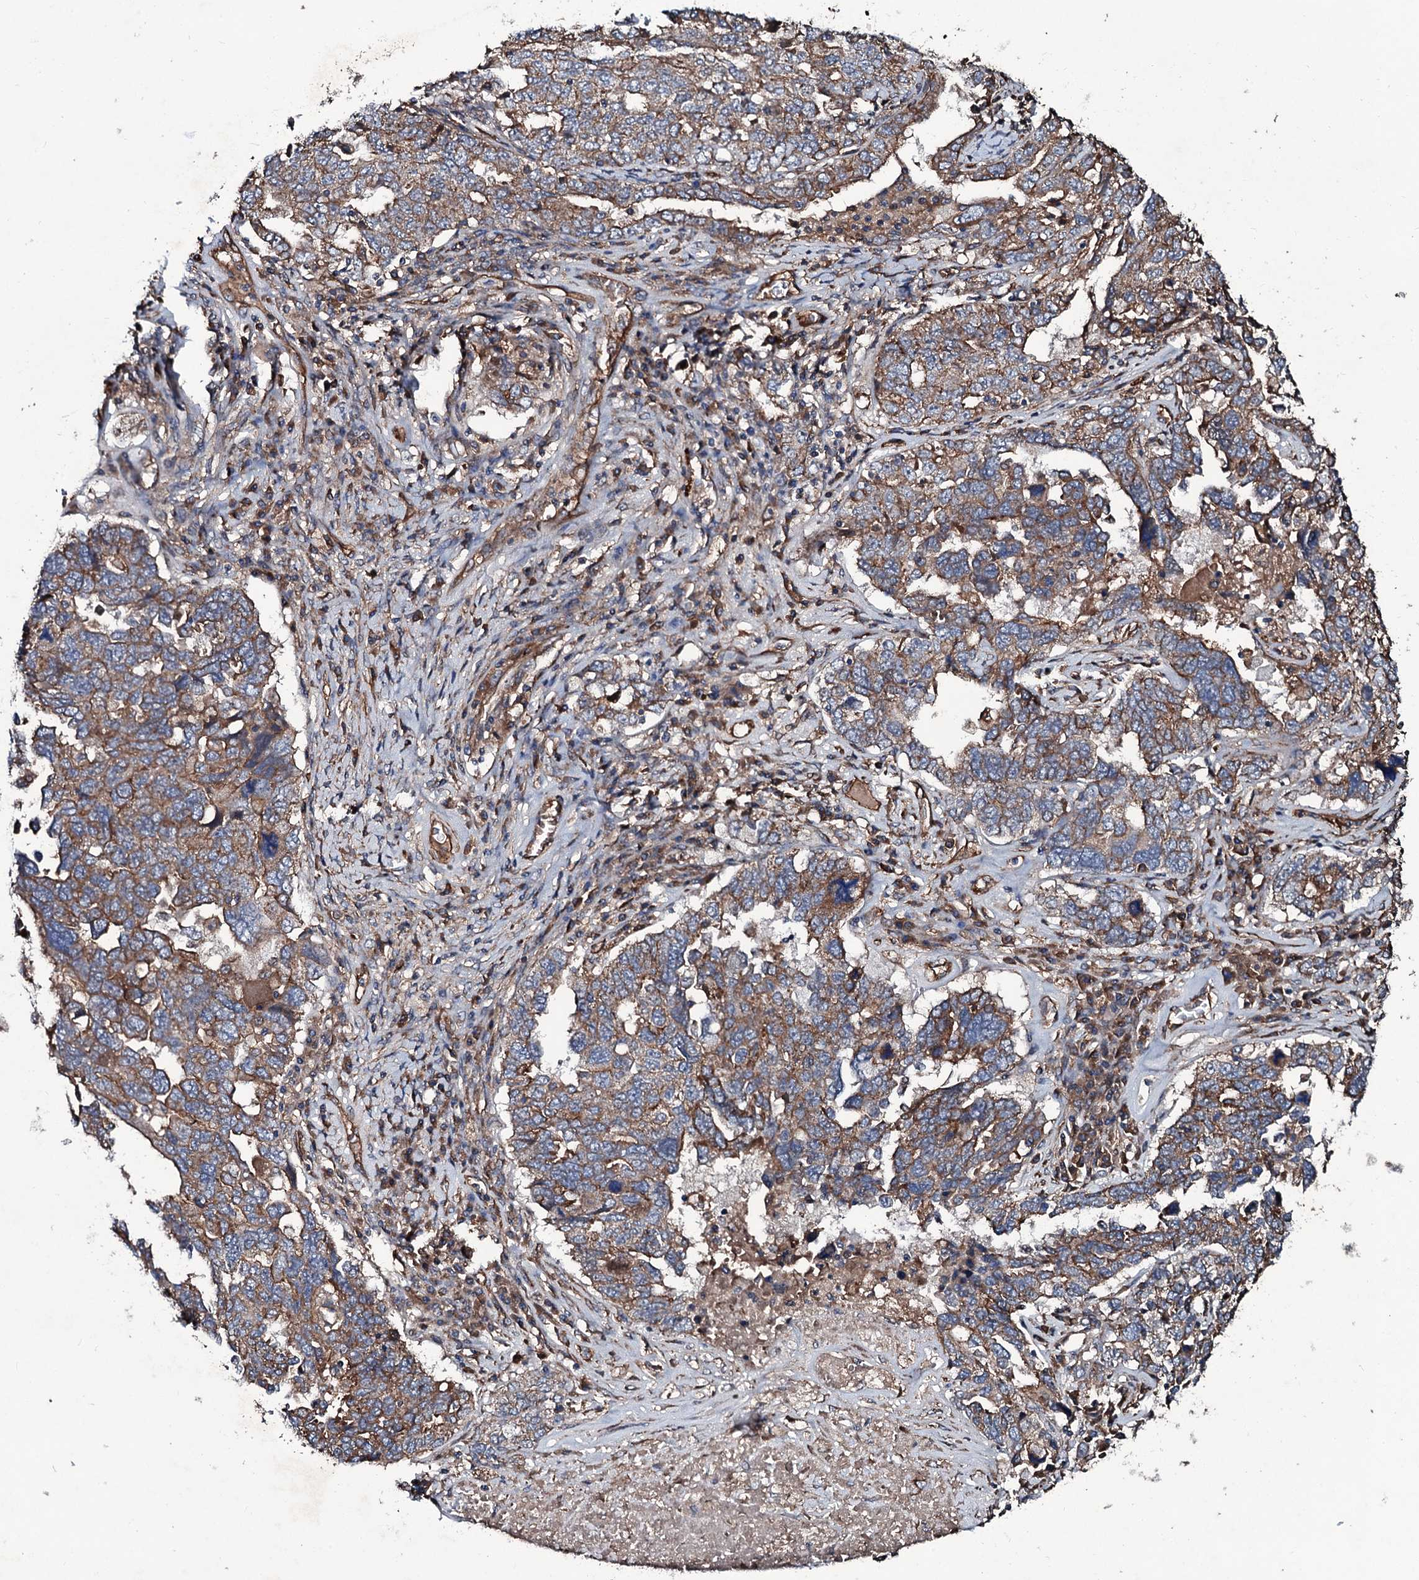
{"staining": {"intensity": "moderate", "quantity": ">75%", "location": "cytoplasmic/membranous"}, "tissue": "ovarian cancer", "cell_type": "Tumor cells", "image_type": "cancer", "snomed": [{"axis": "morphology", "description": "Carcinoma, endometroid"}, {"axis": "topography", "description": "Ovary"}], "caption": "Ovarian endometroid carcinoma stained for a protein reveals moderate cytoplasmic/membranous positivity in tumor cells.", "gene": "DMAC2", "patient": {"sex": "female", "age": 62}}